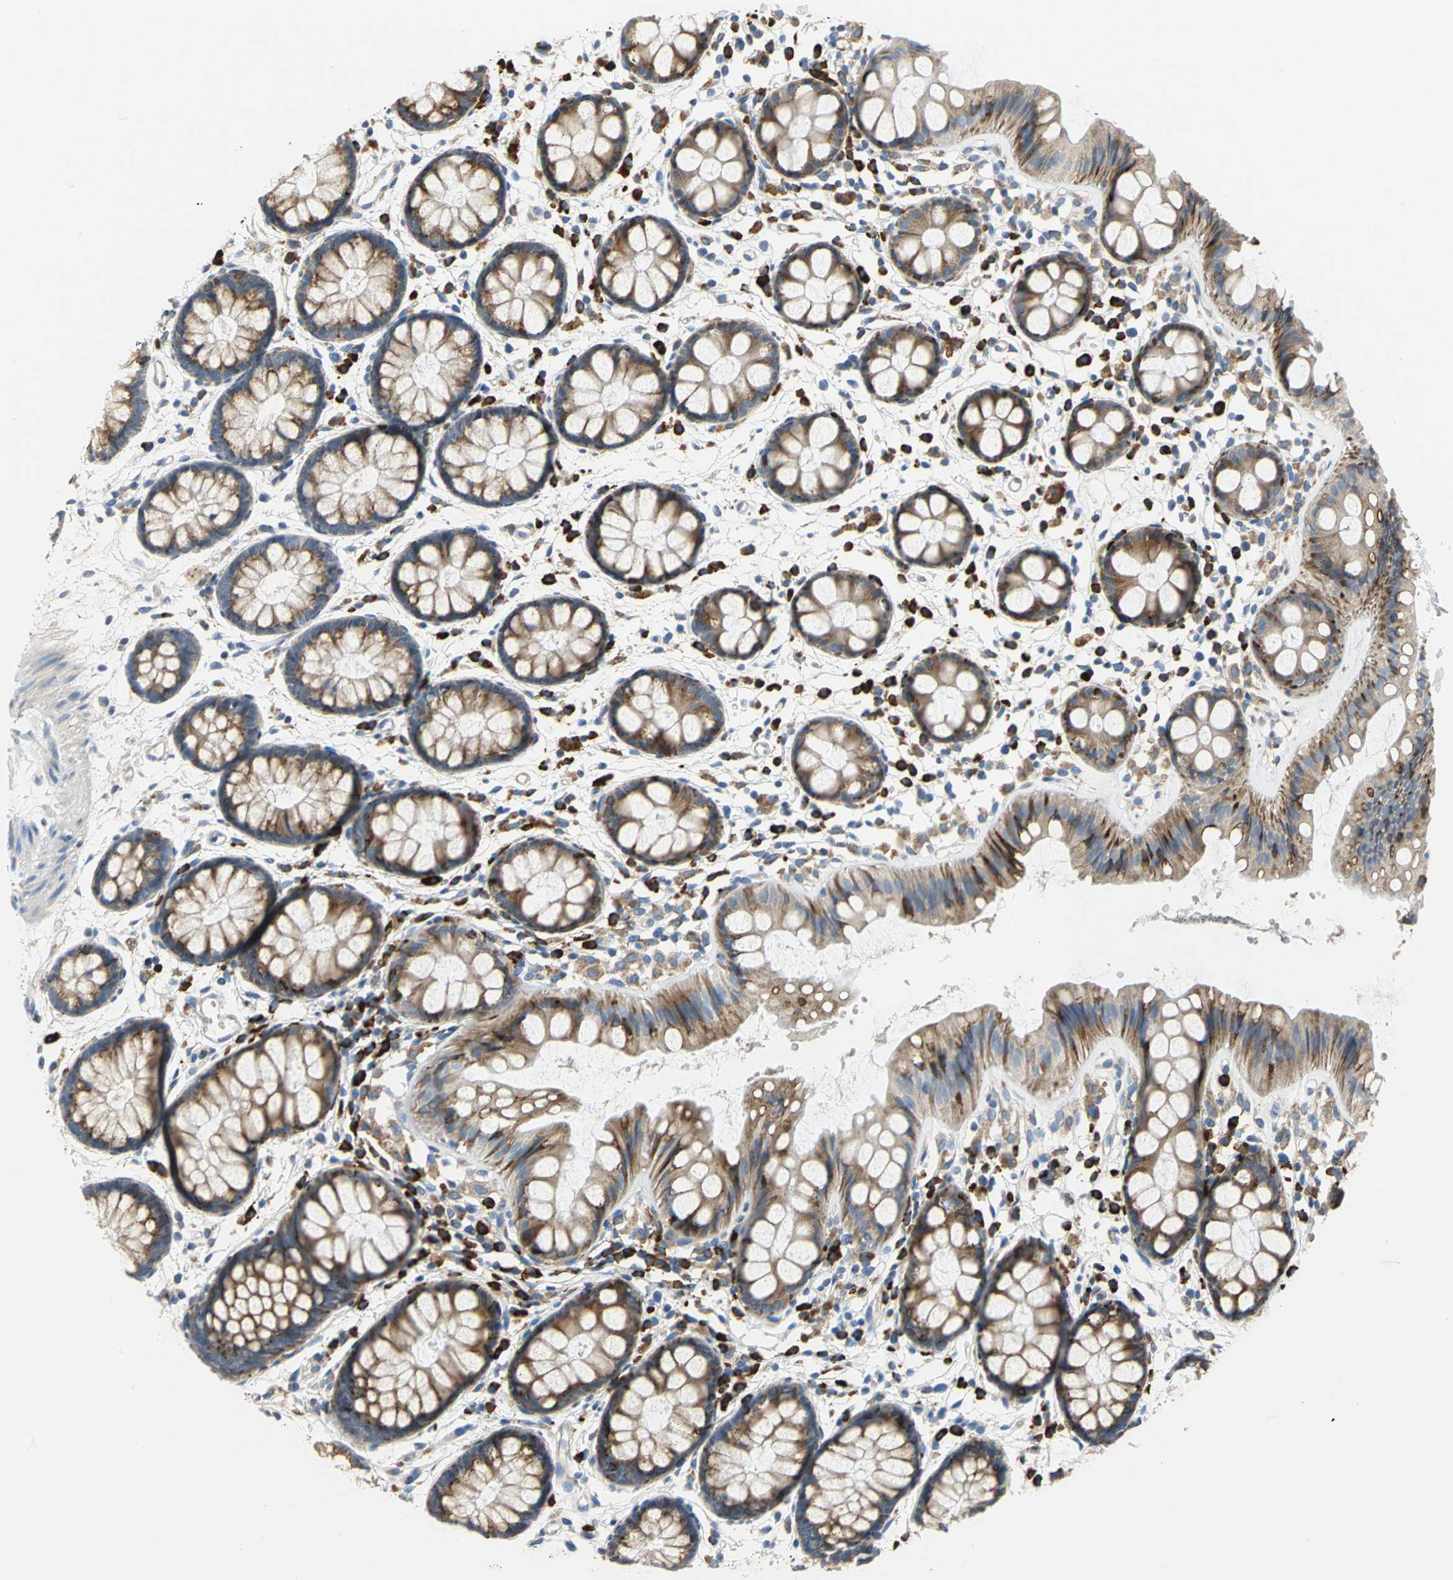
{"staining": {"intensity": "strong", "quantity": ">75%", "location": "cytoplasmic/membranous"}, "tissue": "rectum", "cell_type": "Glandular cells", "image_type": "normal", "snomed": [{"axis": "morphology", "description": "Normal tissue, NOS"}, {"axis": "topography", "description": "Rectum"}], "caption": "Human rectum stained for a protein (brown) demonstrates strong cytoplasmic/membranous positive expression in about >75% of glandular cells.", "gene": "TULP4", "patient": {"sex": "female", "age": 66}}